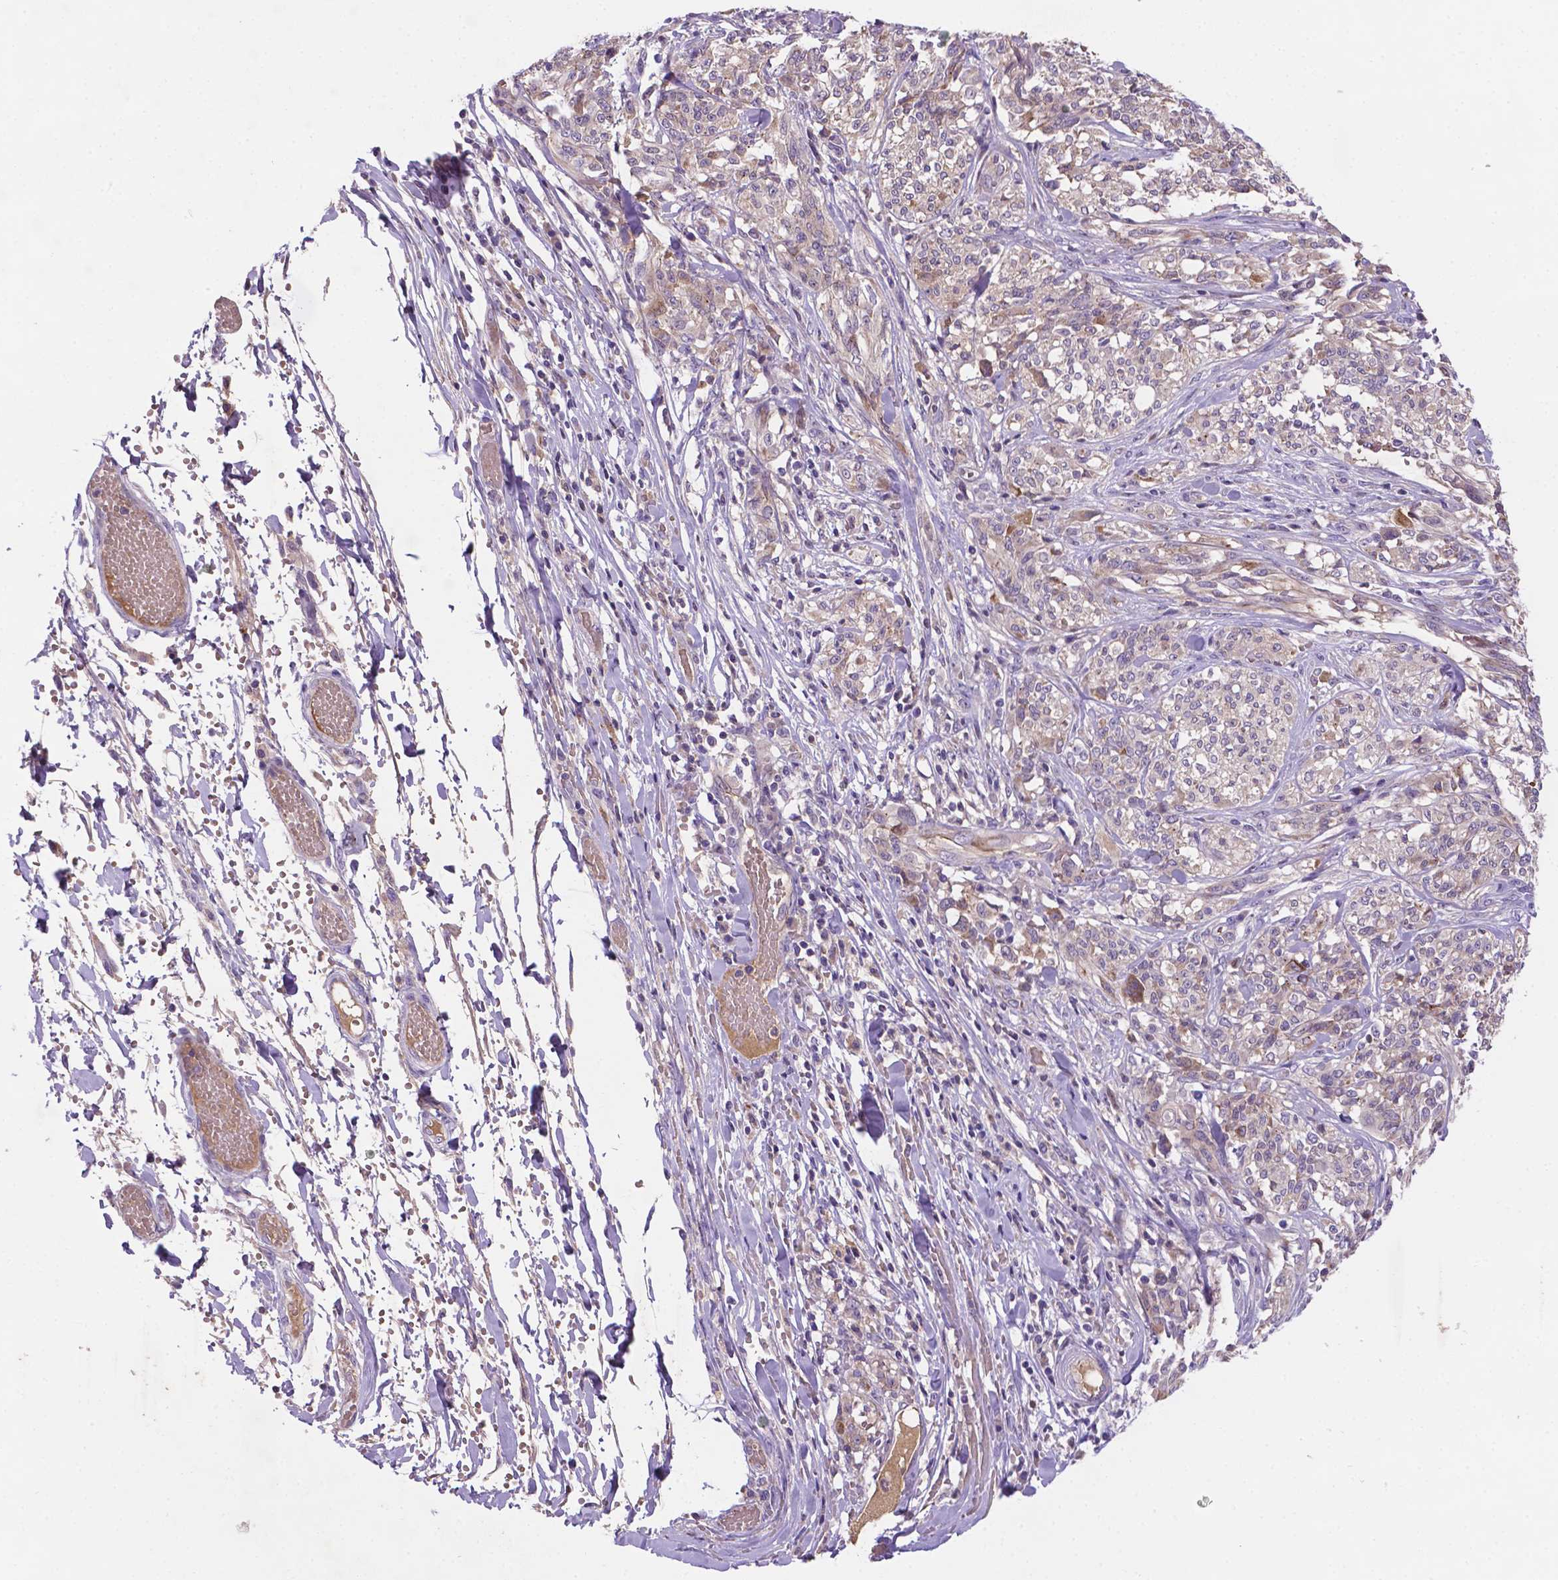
{"staining": {"intensity": "weak", "quantity": "<25%", "location": "cytoplasmic/membranous"}, "tissue": "melanoma", "cell_type": "Tumor cells", "image_type": "cancer", "snomed": [{"axis": "morphology", "description": "Malignant melanoma, NOS"}, {"axis": "topography", "description": "Skin"}], "caption": "Immunohistochemistry (IHC) of human malignant melanoma exhibits no expression in tumor cells. The staining was performed using DAB to visualize the protein expression in brown, while the nuclei were stained in blue with hematoxylin (Magnification: 20x).", "gene": "TM4SF20", "patient": {"sex": "female", "age": 91}}